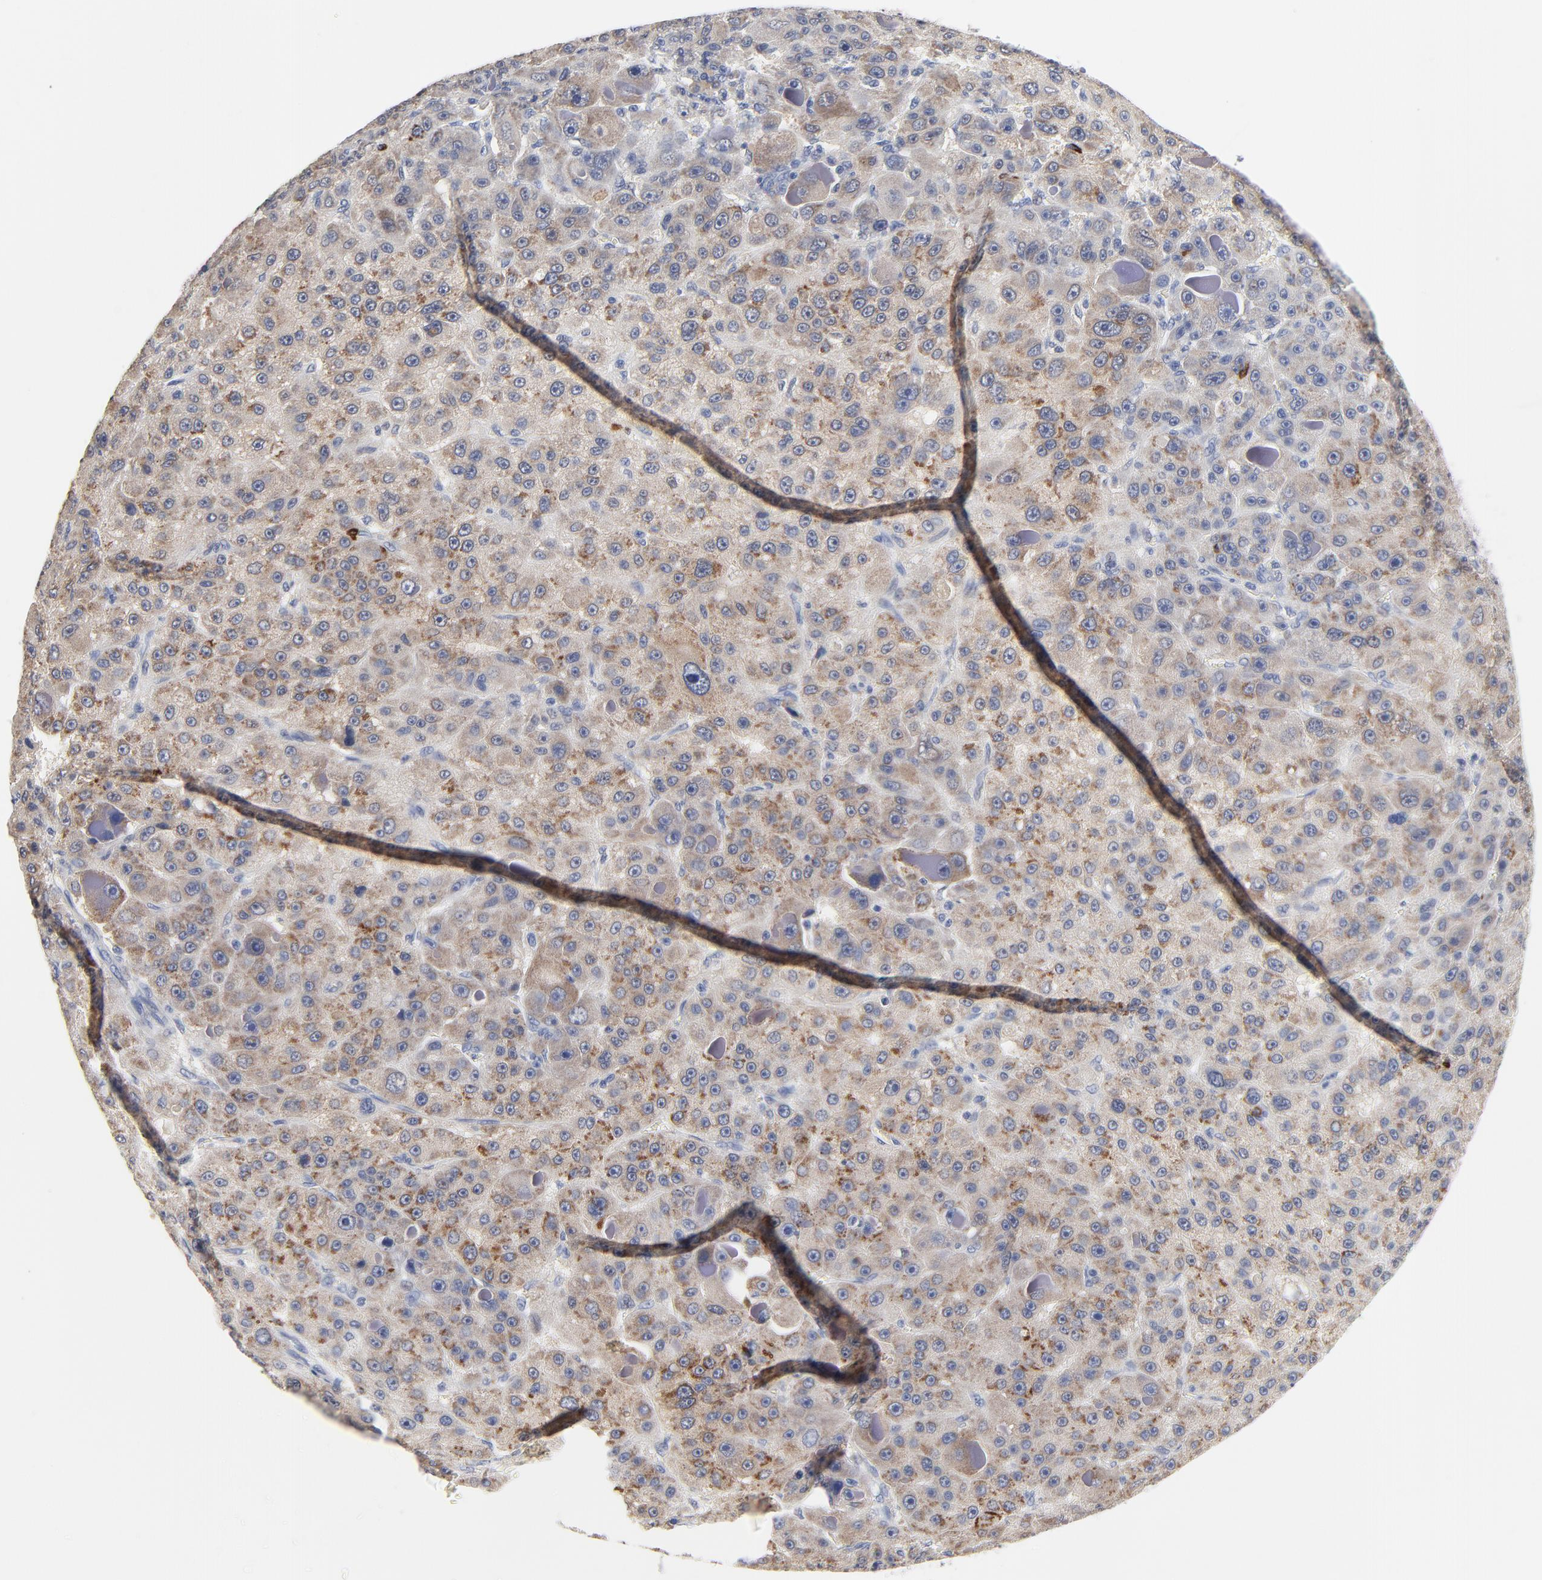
{"staining": {"intensity": "moderate", "quantity": ">75%", "location": "cytoplasmic/membranous"}, "tissue": "liver cancer", "cell_type": "Tumor cells", "image_type": "cancer", "snomed": [{"axis": "morphology", "description": "Carcinoma, Hepatocellular, NOS"}, {"axis": "topography", "description": "Liver"}], "caption": "Moderate cytoplasmic/membranous positivity for a protein is appreciated in about >75% of tumor cells of liver cancer (hepatocellular carcinoma) using IHC.", "gene": "FBXL5", "patient": {"sex": "male", "age": 76}}